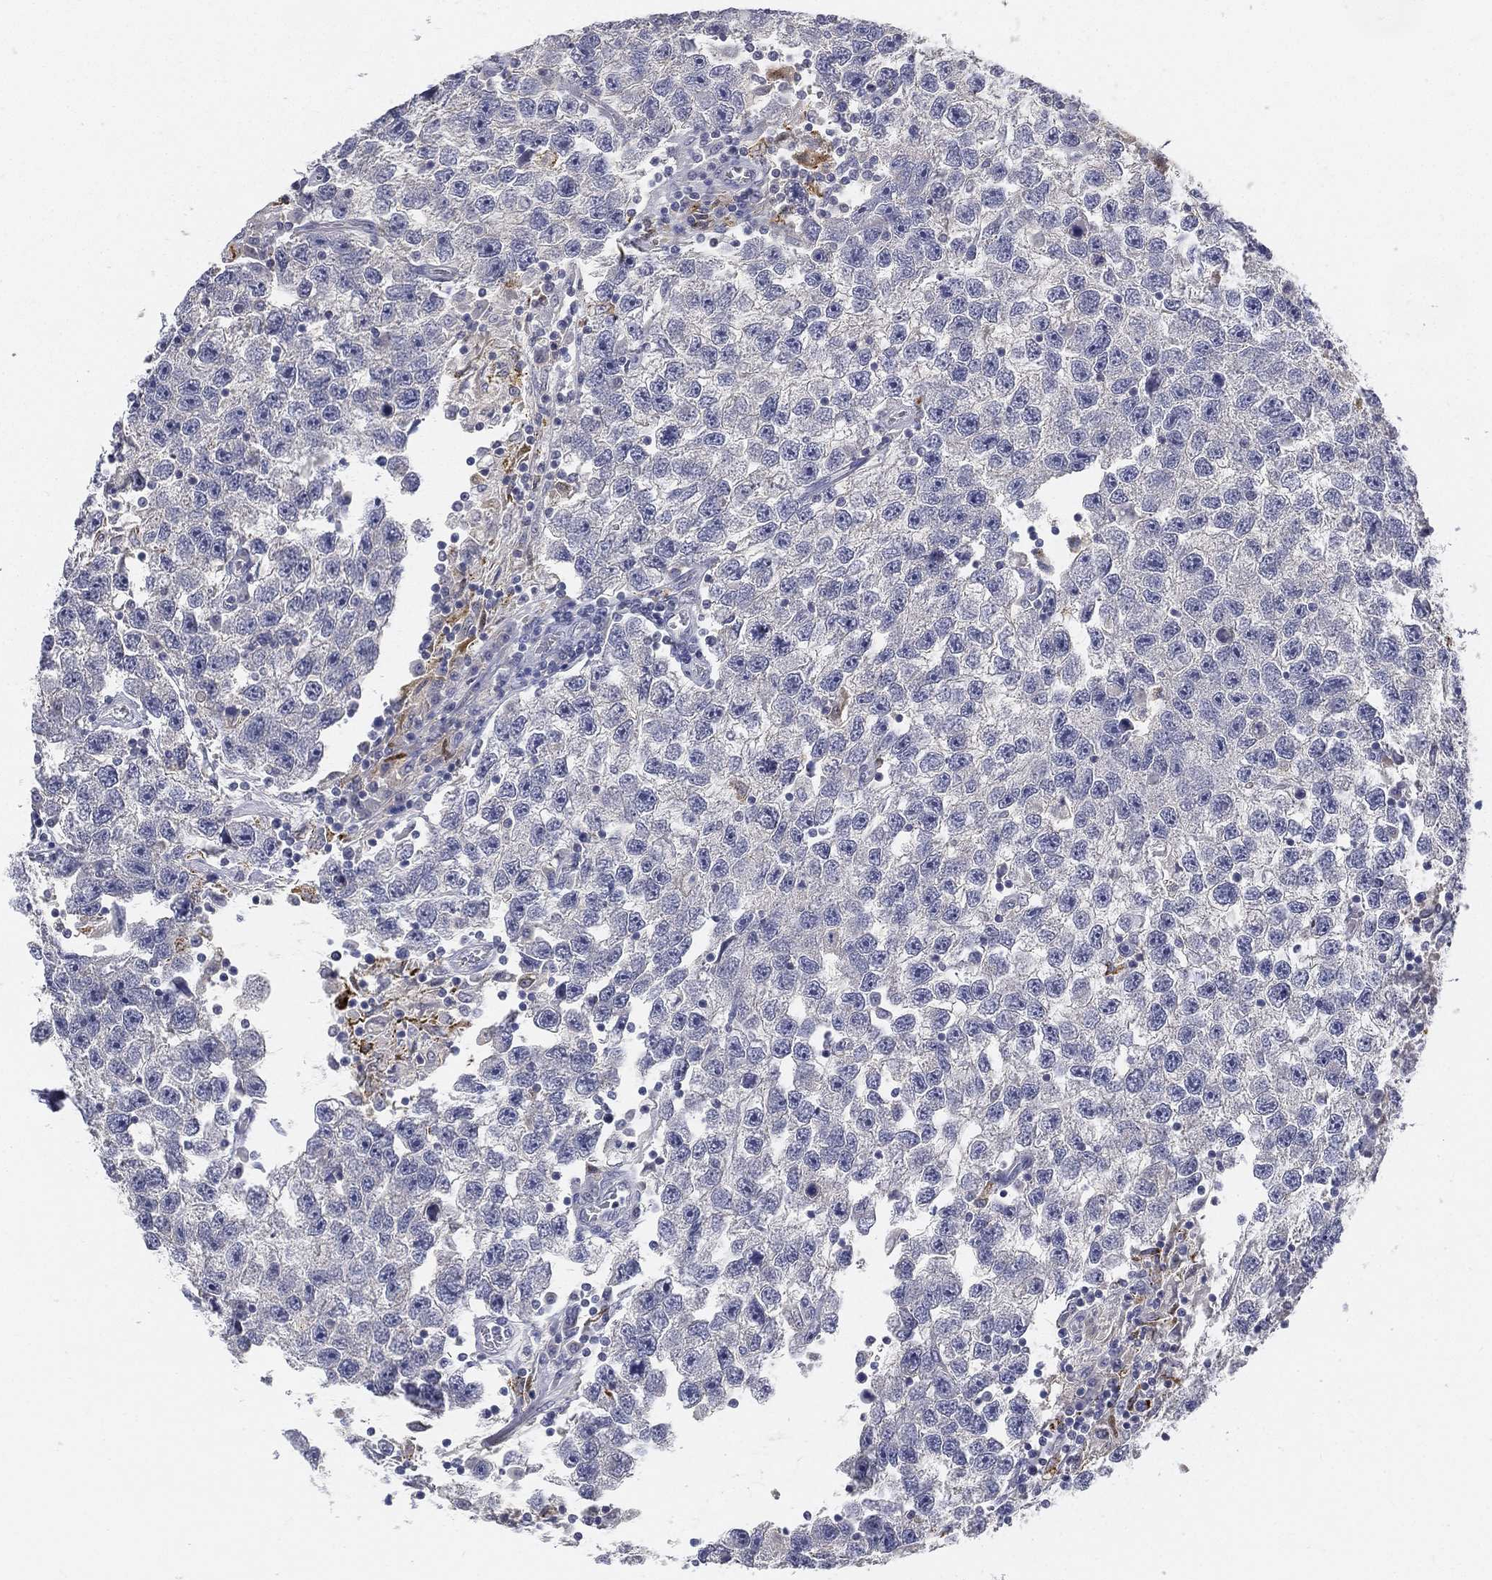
{"staining": {"intensity": "negative", "quantity": "none", "location": "none"}, "tissue": "testis cancer", "cell_type": "Tumor cells", "image_type": "cancer", "snomed": [{"axis": "morphology", "description": "Seminoma, NOS"}, {"axis": "topography", "description": "Testis"}], "caption": "Seminoma (testis) was stained to show a protein in brown. There is no significant expression in tumor cells.", "gene": "C5orf46", "patient": {"sex": "male", "age": 26}}